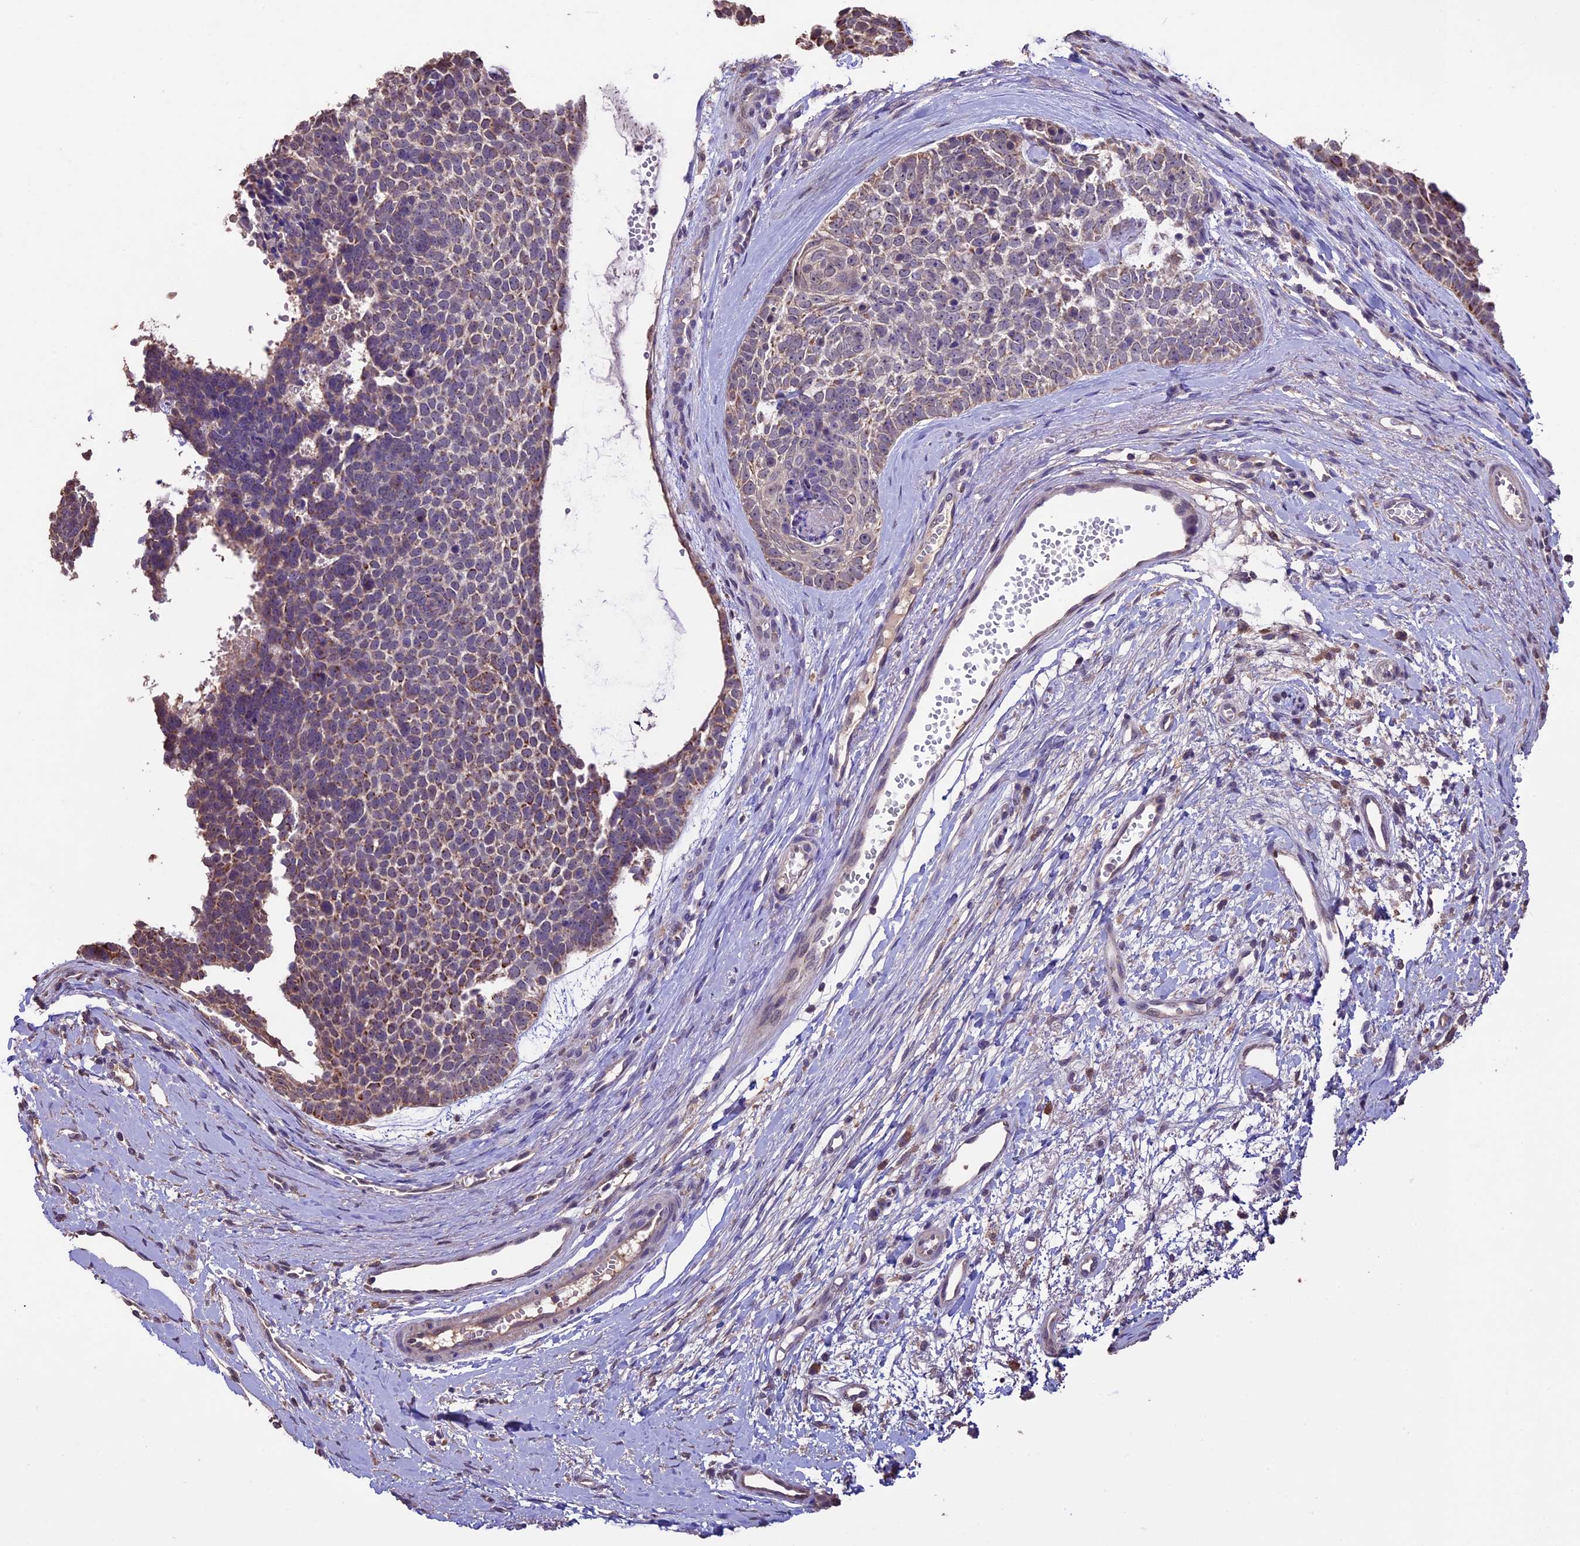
{"staining": {"intensity": "moderate", "quantity": "<25%", "location": "cytoplasmic/membranous"}, "tissue": "skin cancer", "cell_type": "Tumor cells", "image_type": "cancer", "snomed": [{"axis": "morphology", "description": "Basal cell carcinoma"}, {"axis": "topography", "description": "Skin"}], "caption": "DAB (3,3'-diaminobenzidine) immunohistochemical staining of human skin basal cell carcinoma shows moderate cytoplasmic/membranous protein positivity in about <25% of tumor cells.", "gene": "DIS3L", "patient": {"sex": "female", "age": 81}}